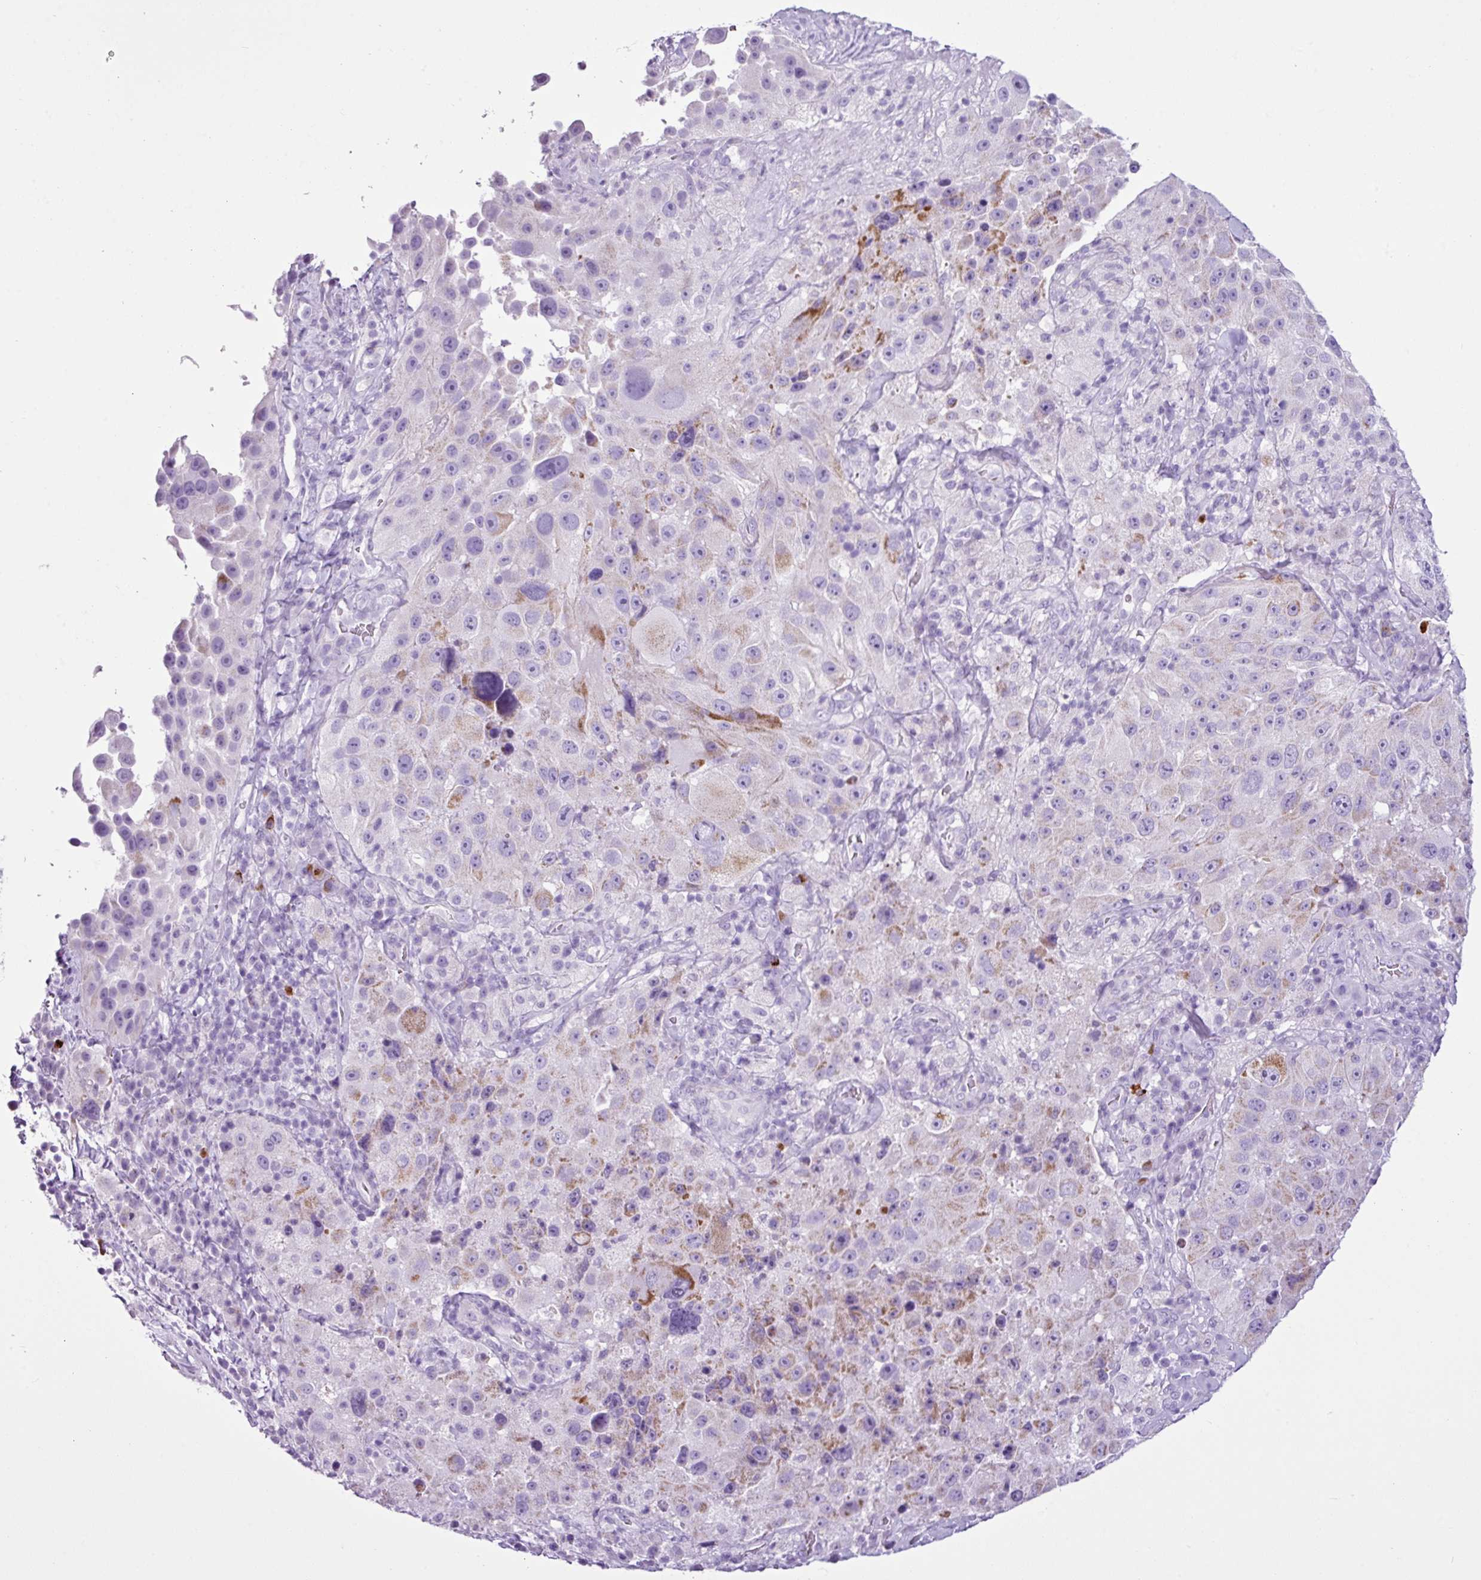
{"staining": {"intensity": "moderate", "quantity": "<25%", "location": "cytoplasmic/membranous"}, "tissue": "melanoma", "cell_type": "Tumor cells", "image_type": "cancer", "snomed": [{"axis": "morphology", "description": "Malignant melanoma, Metastatic site"}, {"axis": "topography", "description": "Lymph node"}], "caption": "Immunohistochemical staining of human malignant melanoma (metastatic site) shows moderate cytoplasmic/membranous protein positivity in about <25% of tumor cells.", "gene": "LILRB4", "patient": {"sex": "male", "age": 62}}